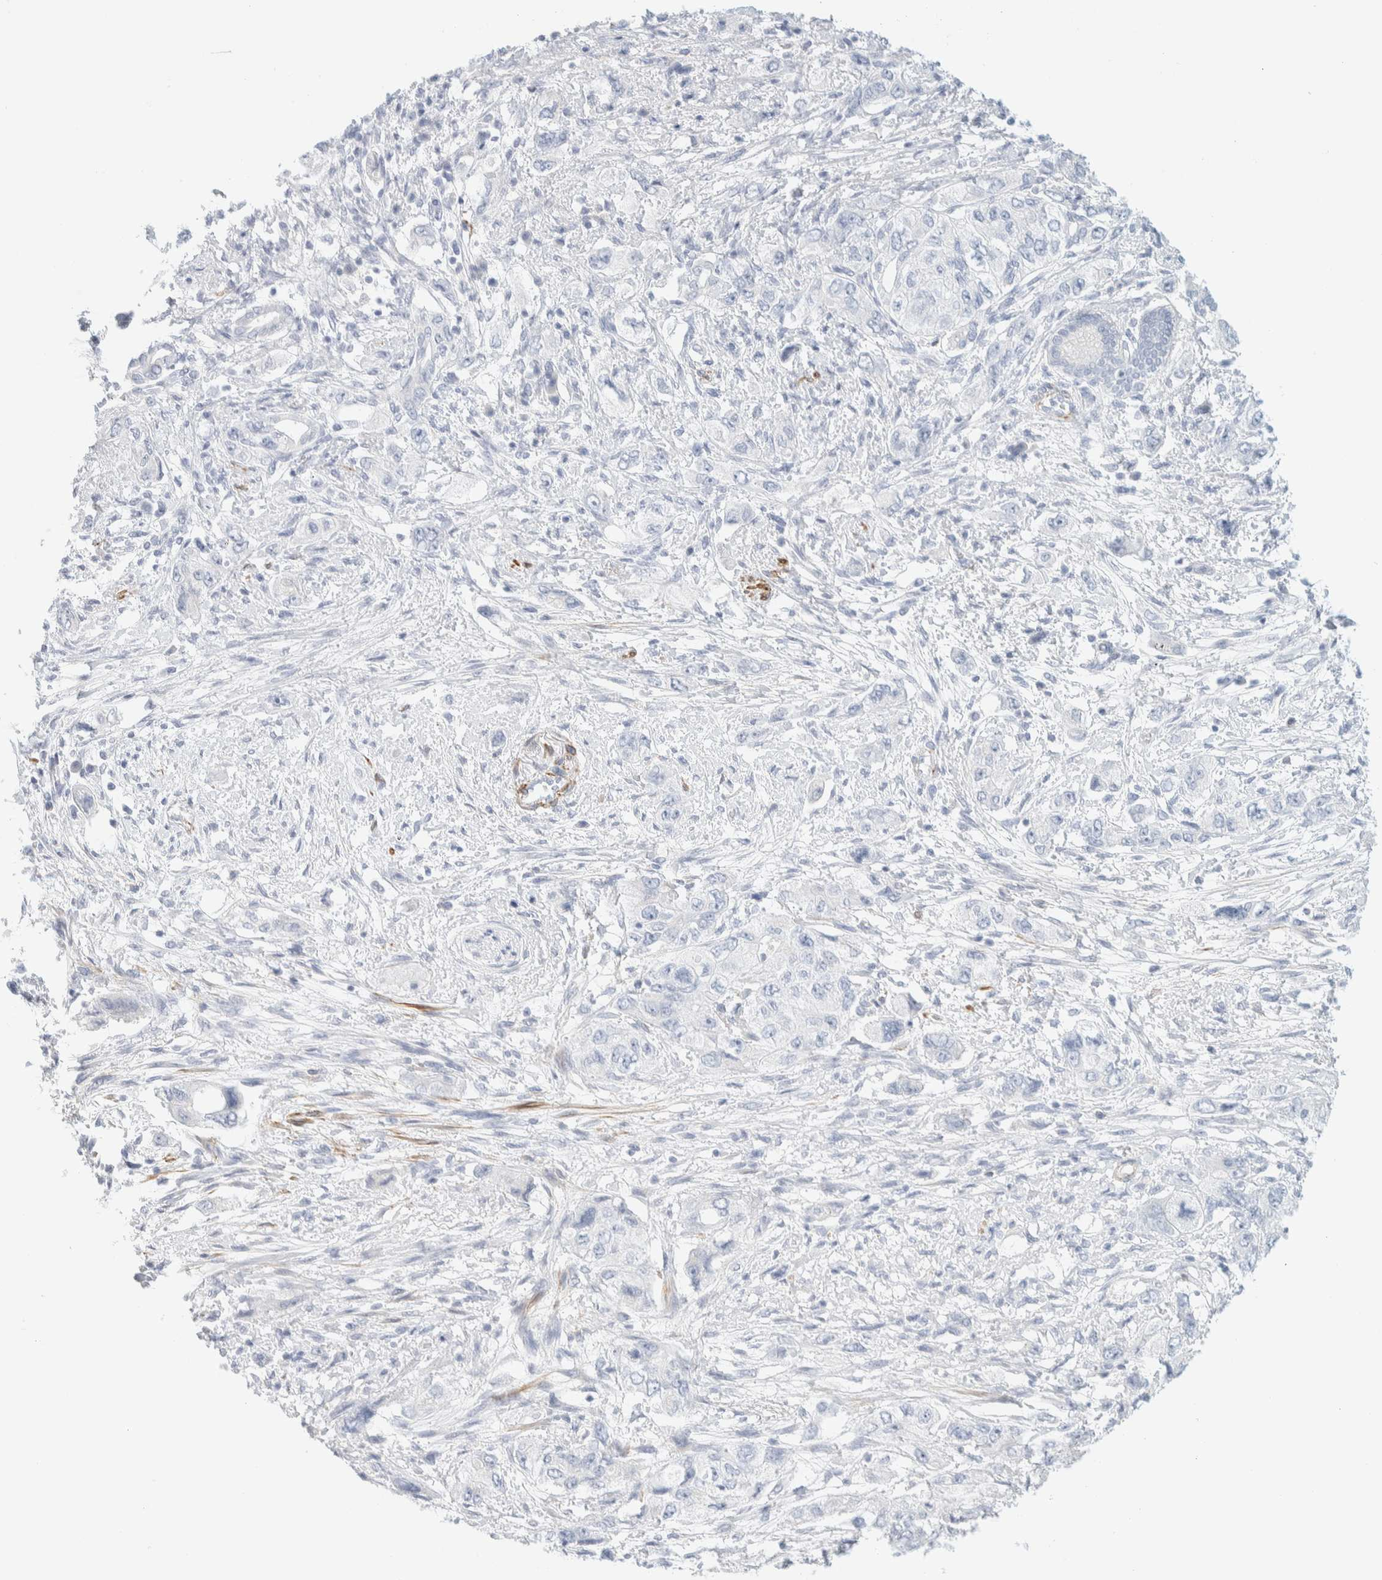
{"staining": {"intensity": "negative", "quantity": "none", "location": "none"}, "tissue": "pancreatic cancer", "cell_type": "Tumor cells", "image_type": "cancer", "snomed": [{"axis": "morphology", "description": "Adenocarcinoma, NOS"}, {"axis": "topography", "description": "Pancreas"}], "caption": "Immunohistochemical staining of human pancreatic adenocarcinoma shows no significant staining in tumor cells.", "gene": "AFMID", "patient": {"sex": "female", "age": 73}}